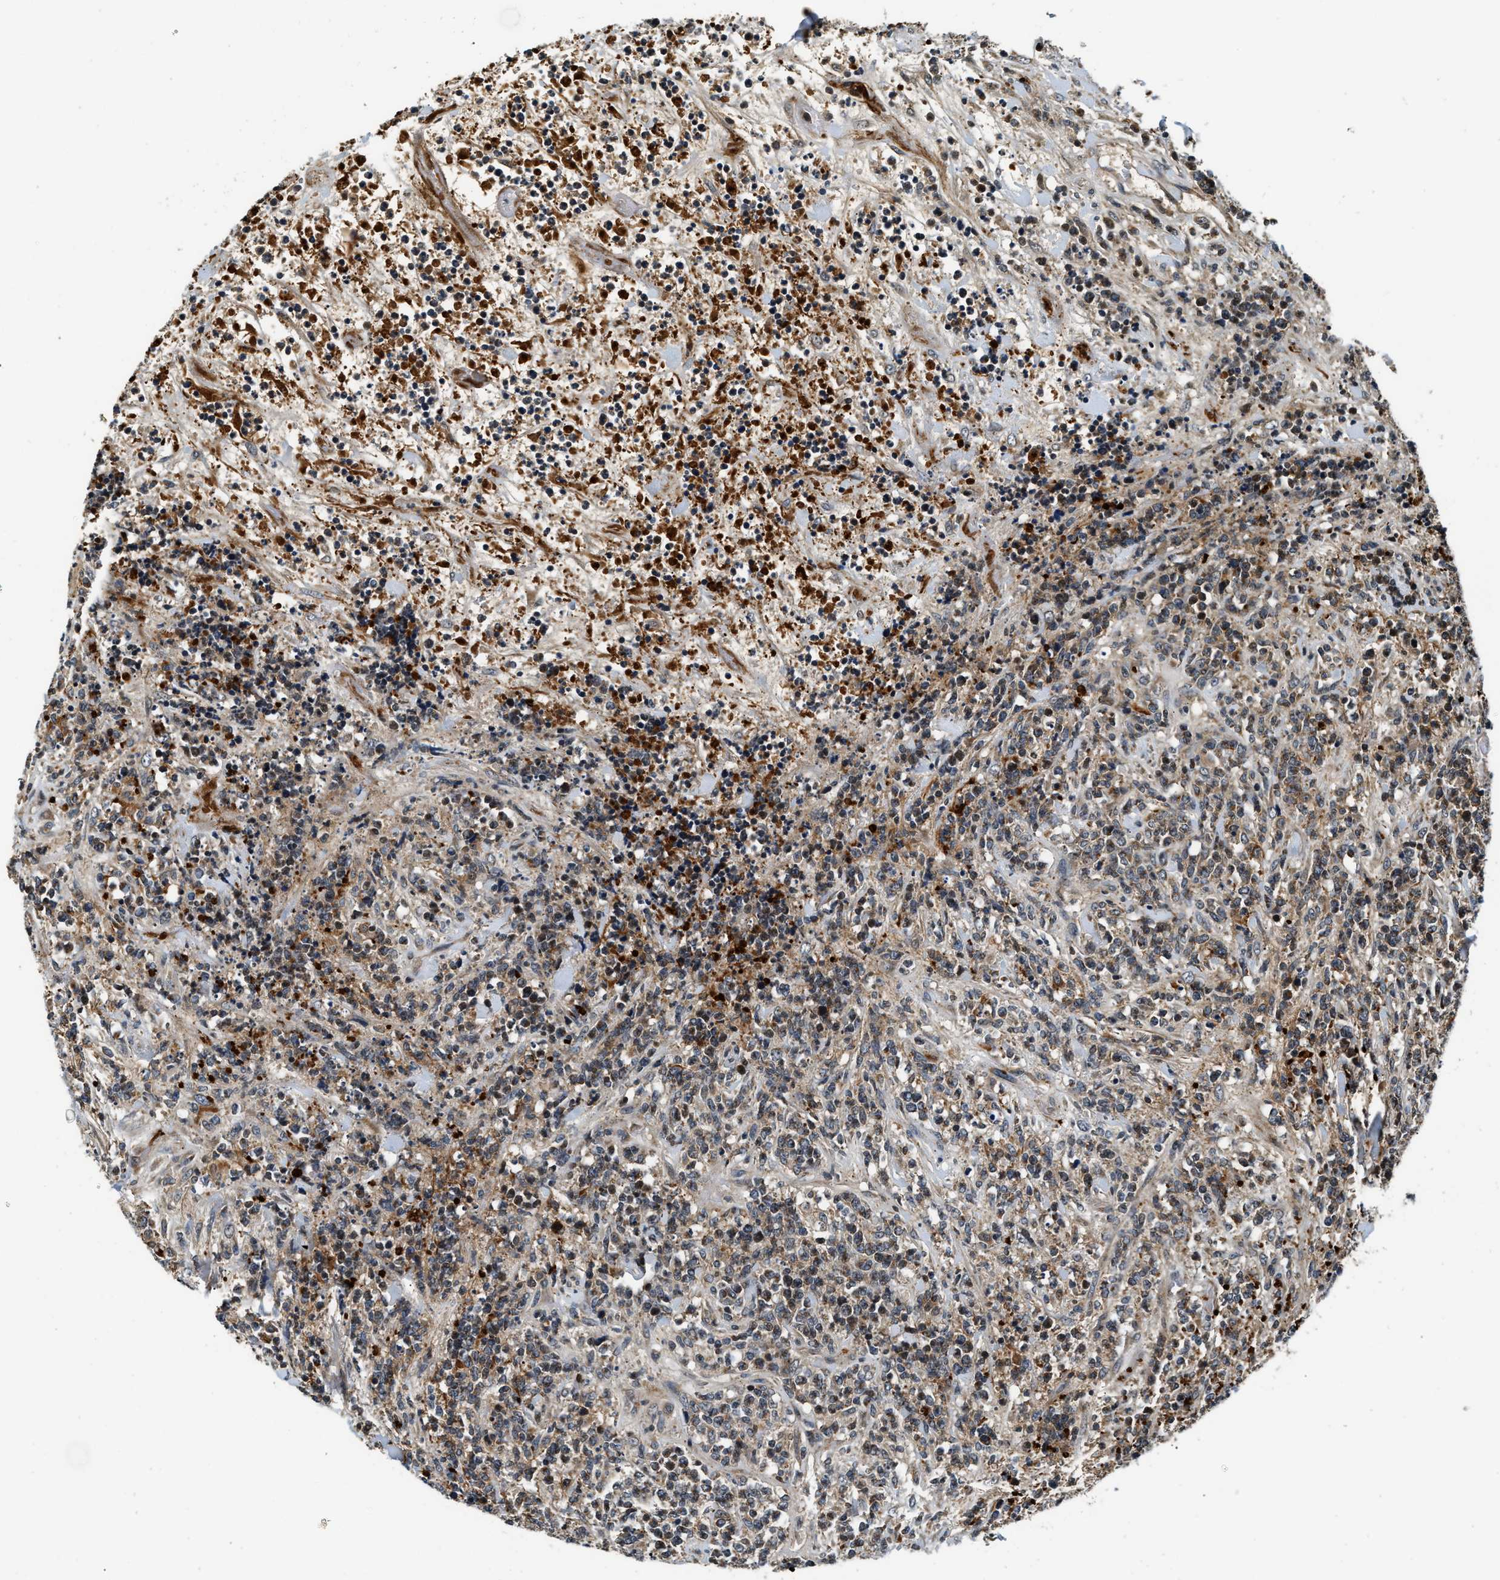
{"staining": {"intensity": "moderate", "quantity": "25%-75%", "location": "cytoplasmic/membranous"}, "tissue": "lymphoma", "cell_type": "Tumor cells", "image_type": "cancer", "snomed": [{"axis": "morphology", "description": "Malignant lymphoma, non-Hodgkin's type, High grade"}, {"axis": "topography", "description": "Soft tissue"}], "caption": "Immunohistochemistry (IHC) micrograph of malignant lymphoma, non-Hodgkin's type (high-grade) stained for a protein (brown), which displays medium levels of moderate cytoplasmic/membranous staining in about 25%-75% of tumor cells.", "gene": "EXTL2", "patient": {"sex": "male", "age": 18}}